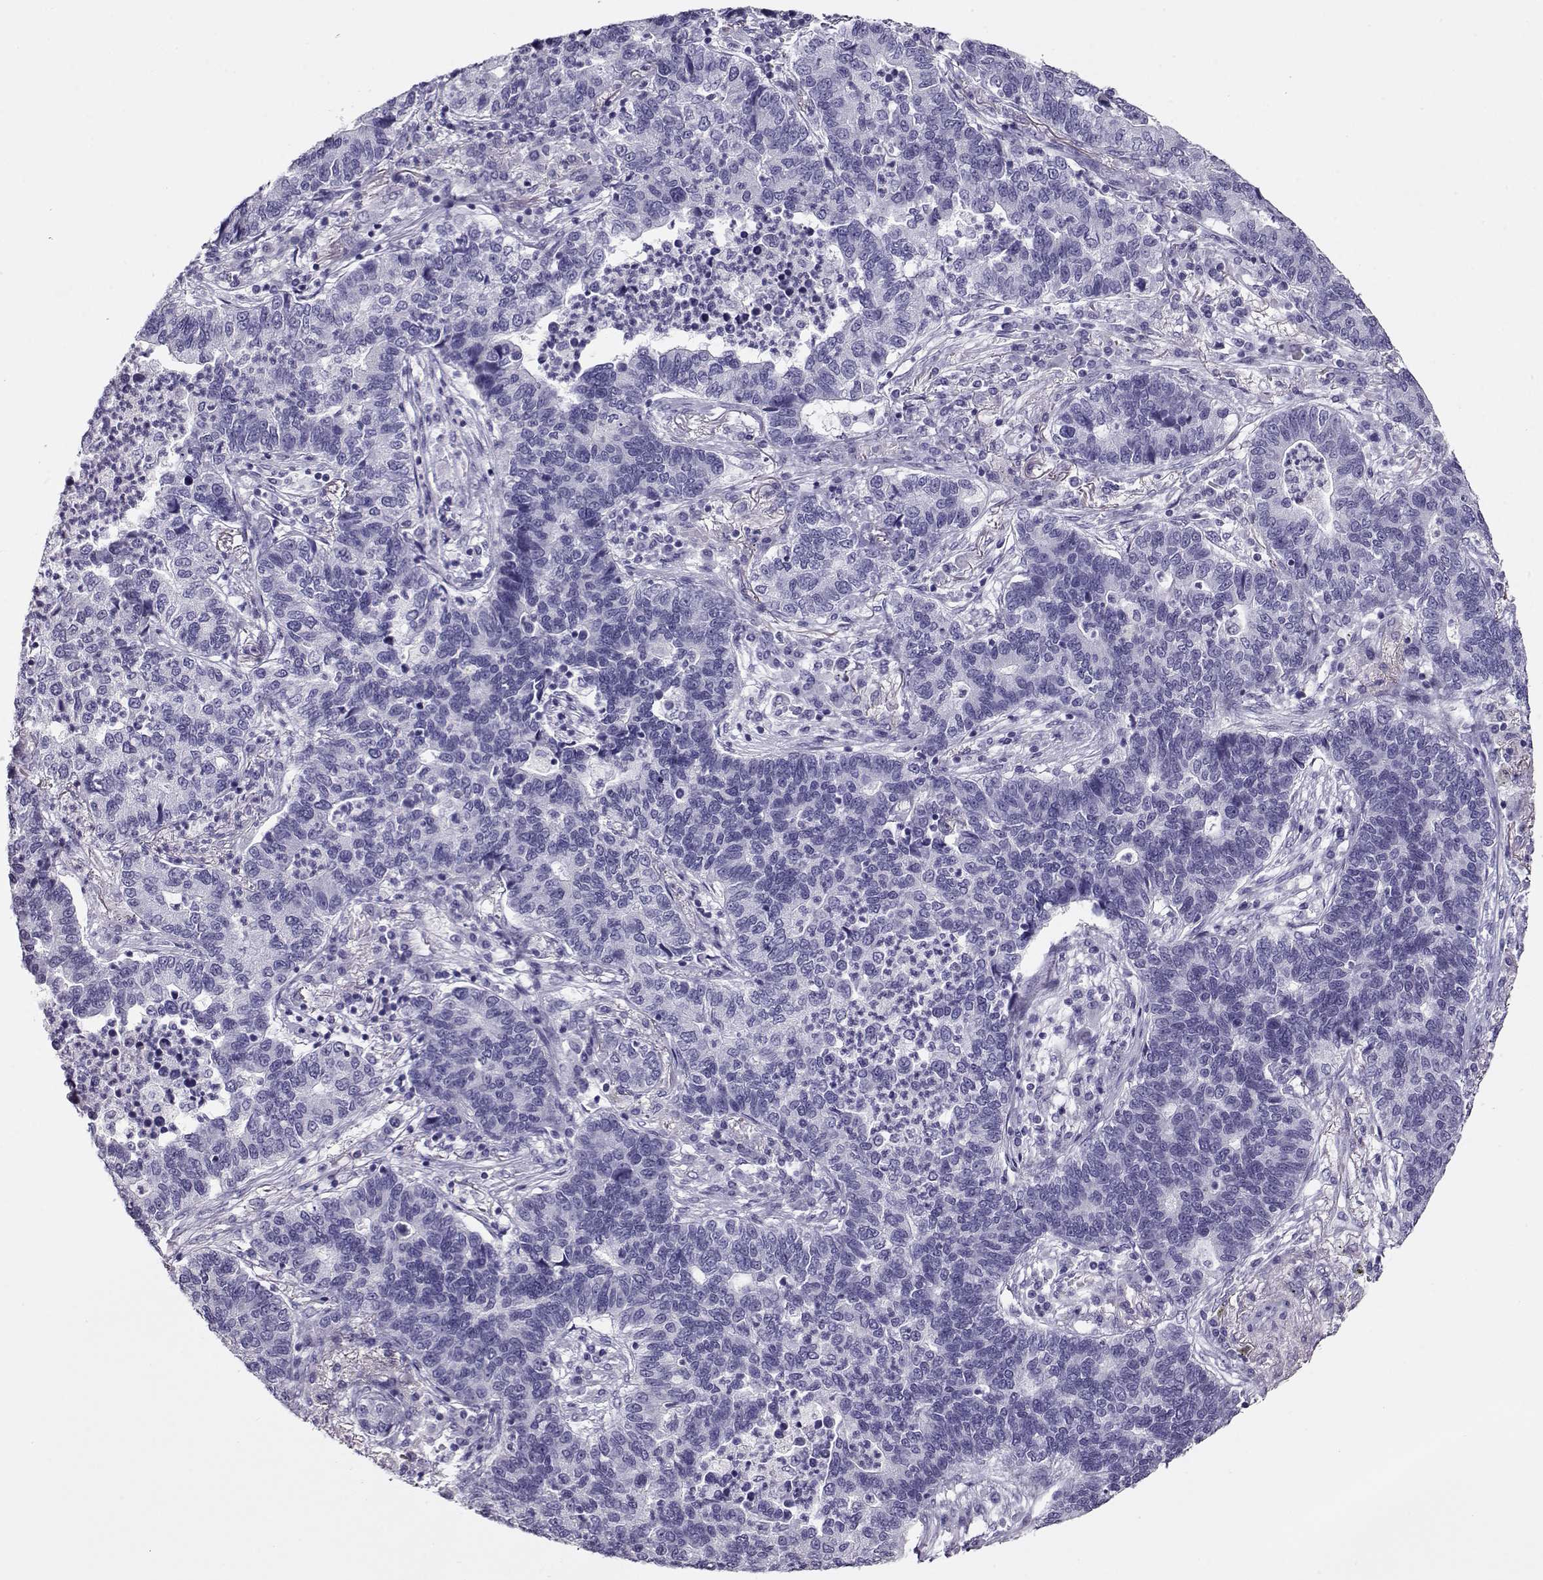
{"staining": {"intensity": "negative", "quantity": "none", "location": "none"}, "tissue": "lung cancer", "cell_type": "Tumor cells", "image_type": "cancer", "snomed": [{"axis": "morphology", "description": "Adenocarcinoma, NOS"}, {"axis": "topography", "description": "Lung"}], "caption": "This micrograph is of lung cancer (adenocarcinoma) stained with IHC to label a protein in brown with the nuclei are counter-stained blue. There is no expression in tumor cells.", "gene": "ACTN2", "patient": {"sex": "female", "age": 57}}